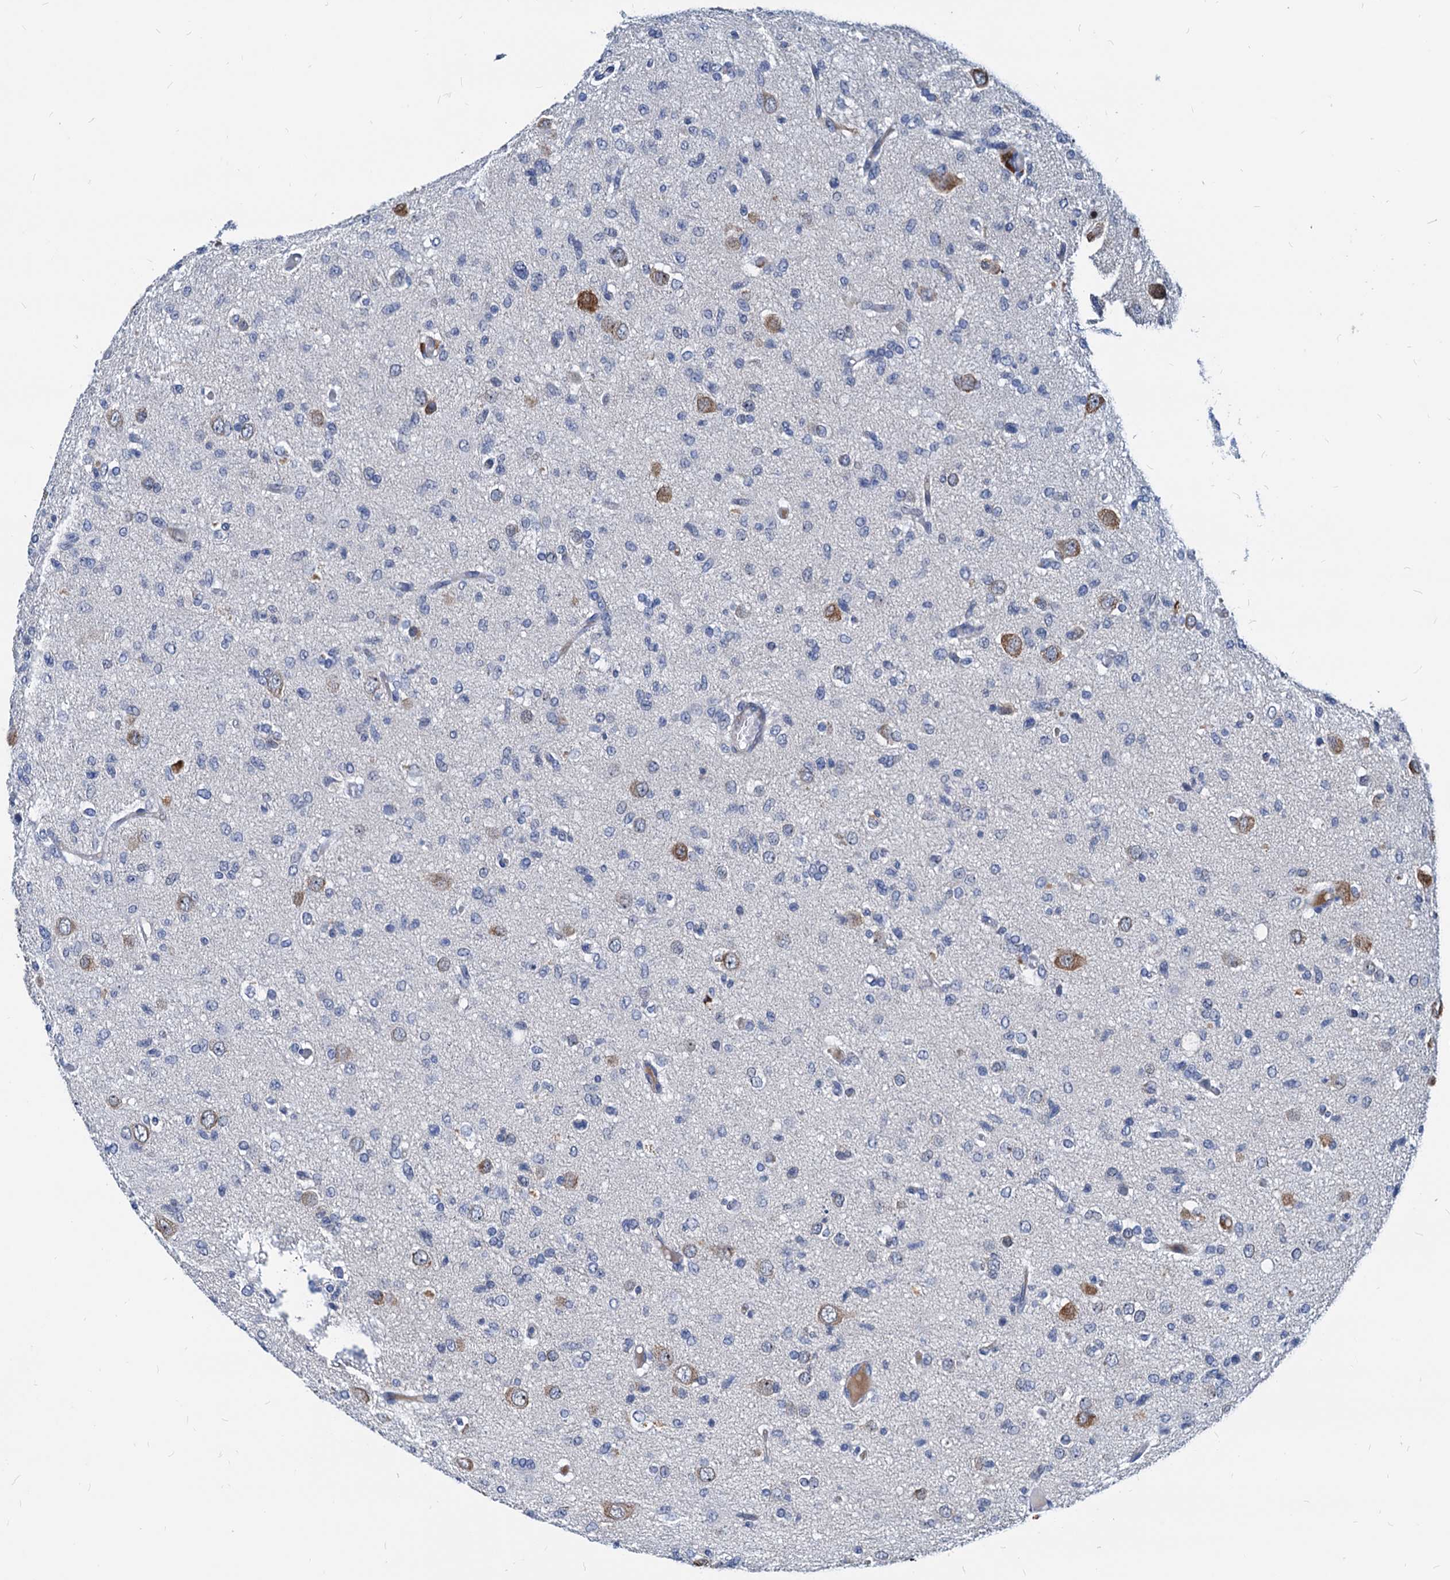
{"staining": {"intensity": "negative", "quantity": "none", "location": "none"}, "tissue": "glioma", "cell_type": "Tumor cells", "image_type": "cancer", "snomed": [{"axis": "morphology", "description": "Glioma, malignant, High grade"}, {"axis": "topography", "description": "Brain"}], "caption": "A high-resolution image shows immunohistochemistry (IHC) staining of glioma, which demonstrates no significant staining in tumor cells. (DAB IHC visualized using brightfield microscopy, high magnification).", "gene": "HSF2", "patient": {"sex": "female", "age": 59}}